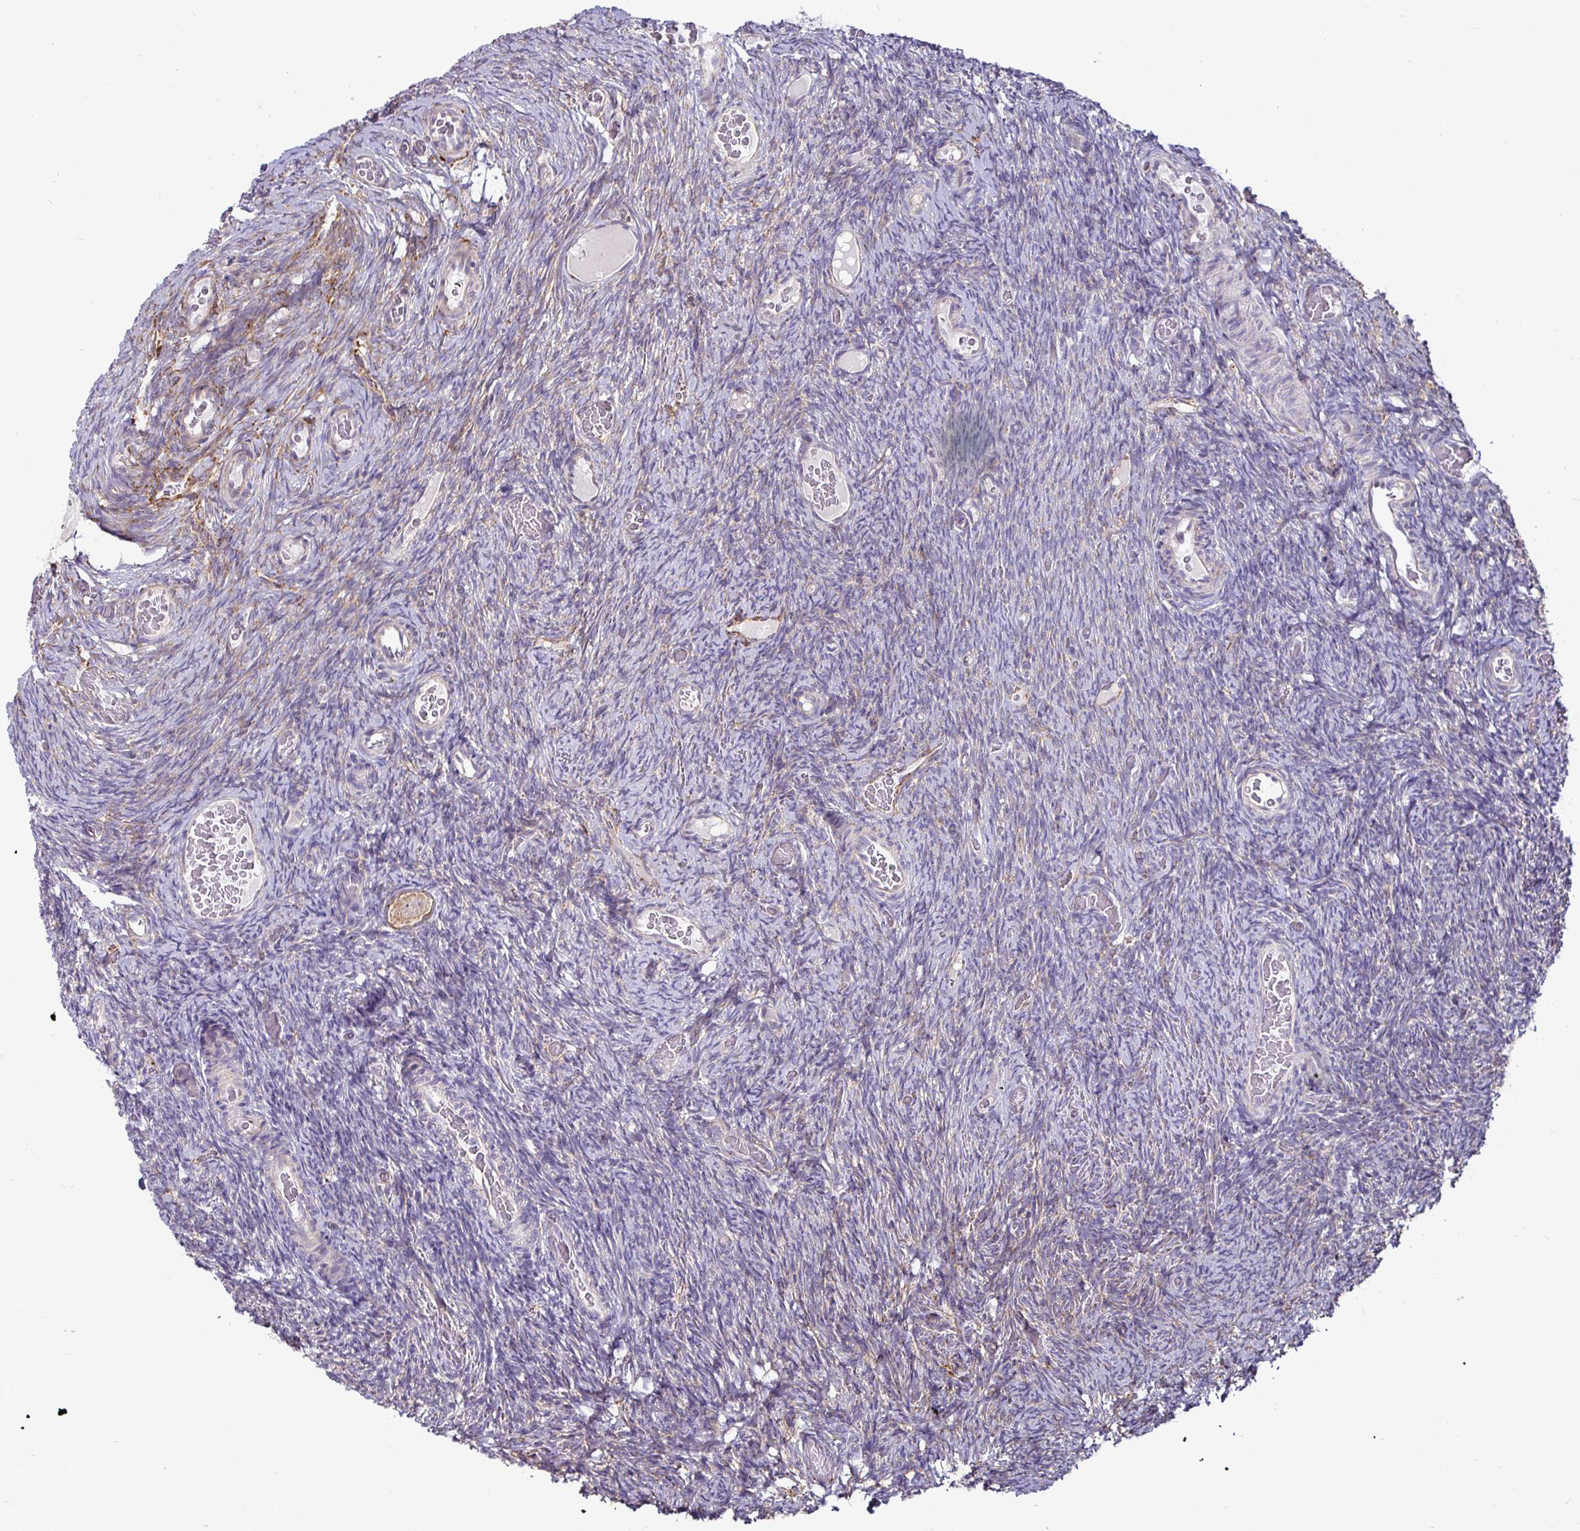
{"staining": {"intensity": "weak", "quantity": ">75%", "location": "cytoplasmic/membranous"}, "tissue": "ovary", "cell_type": "Follicle cells", "image_type": "normal", "snomed": [{"axis": "morphology", "description": "Normal tissue, NOS"}, {"axis": "topography", "description": "Ovary"}], "caption": "A photomicrograph of ovary stained for a protein exhibits weak cytoplasmic/membranous brown staining in follicle cells. (brown staining indicates protein expression, while blue staining denotes nuclei).", "gene": "P4HA2", "patient": {"sex": "female", "age": 34}}